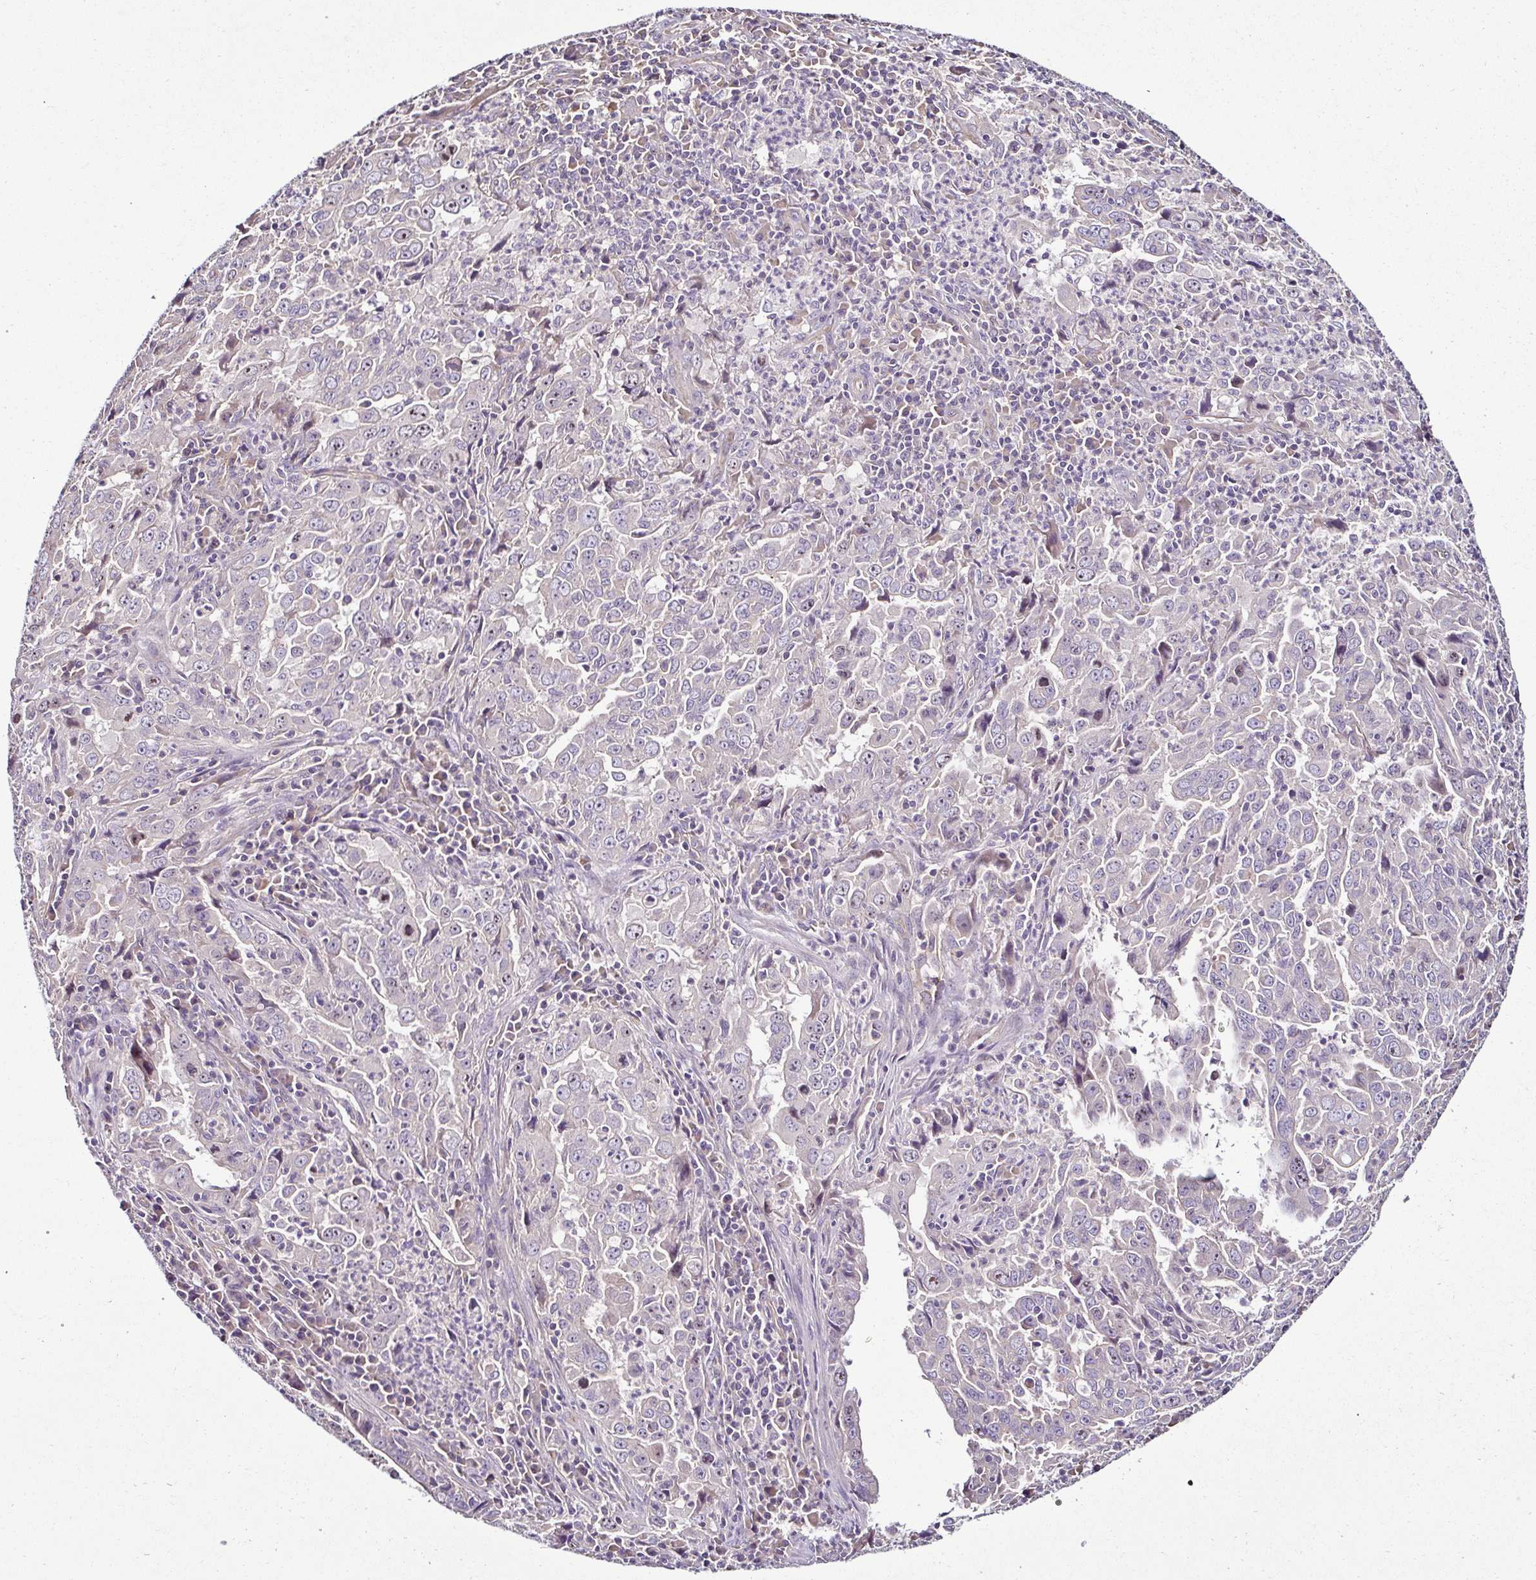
{"staining": {"intensity": "negative", "quantity": "none", "location": "none"}, "tissue": "lung cancer", "cell_type": "Tumor cells", "image_type": "cancer", "snomed": [{"axis": "morphology", "description": "Adenocarcinoma, NOS"}, {"axis": "topography", "description": "Lung"}], "caption": "Immunohistochemistry of human lung adenocarcinoma reveals no staining in tumor cells. The staining was performed using DAB (3,3'-diaminobenzidine) to visualize the protein expression in brown, while the nuclei were stained in blue with hematoxylin (Magnification: 20x).", "gene": "LMOD2", "patient": {"sex": "male", "age": 67}}